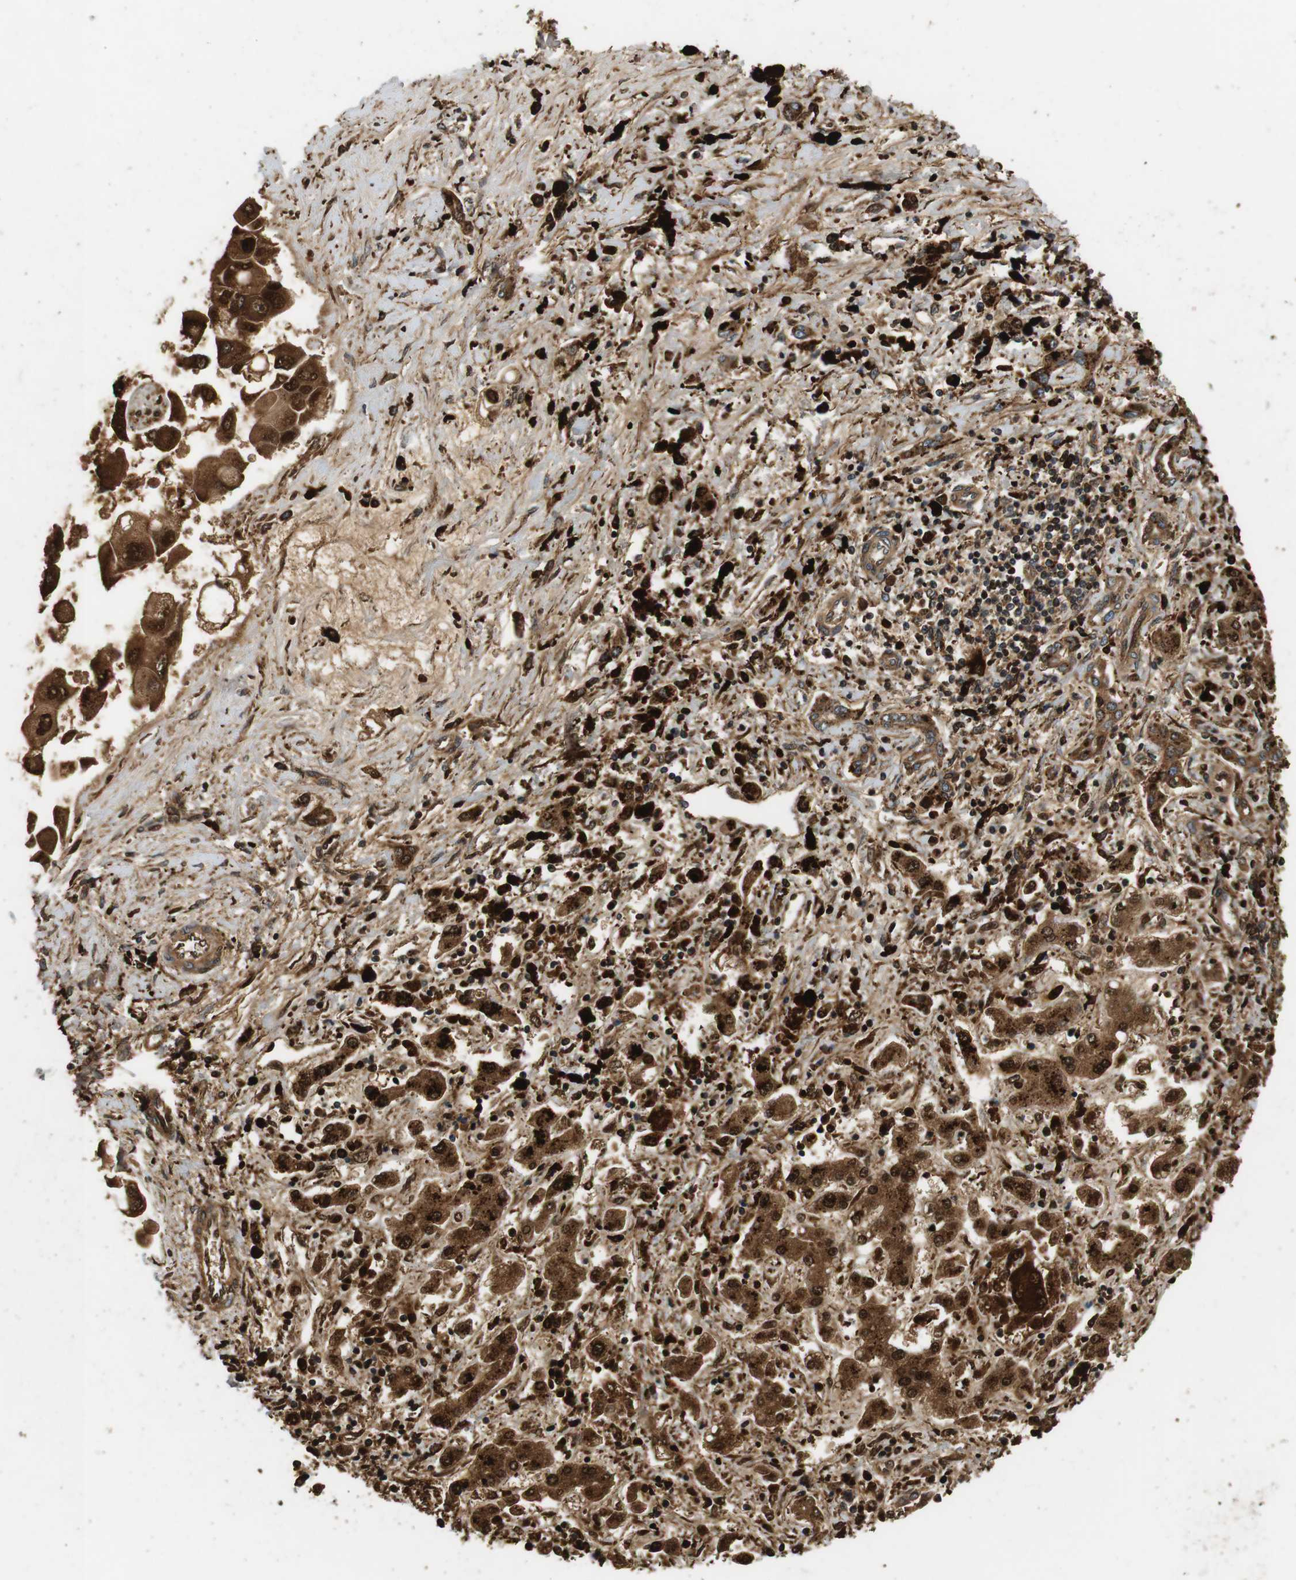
{"staining": {"intensity": "strong", "quantity": ">75%", "location": "cytoplasmic/membranous,nuclear"}, "tissue": "liver cancer", "cell_type": "Tumor cells", "image_type": "cancer", "snomed": [{"axis": "morphology", "description": "Cholangiocarcinoma"}, {"axis": "topography", "description": "Liver"}], "caption": "Immunohistochemistry (IHC) of liver cancer demonstrates high levels of strong cytoplasmic/membranous and nuclear staining in about >75% of tumor cells. The staining was performed using DAB (3,3'-diaminobenzidine), with brown indicating positive protein expression. Nuclei are stained blue with hematoxylin.", "gene": "TXNRD1", "patient": {"sex": "male", "age": 50}}